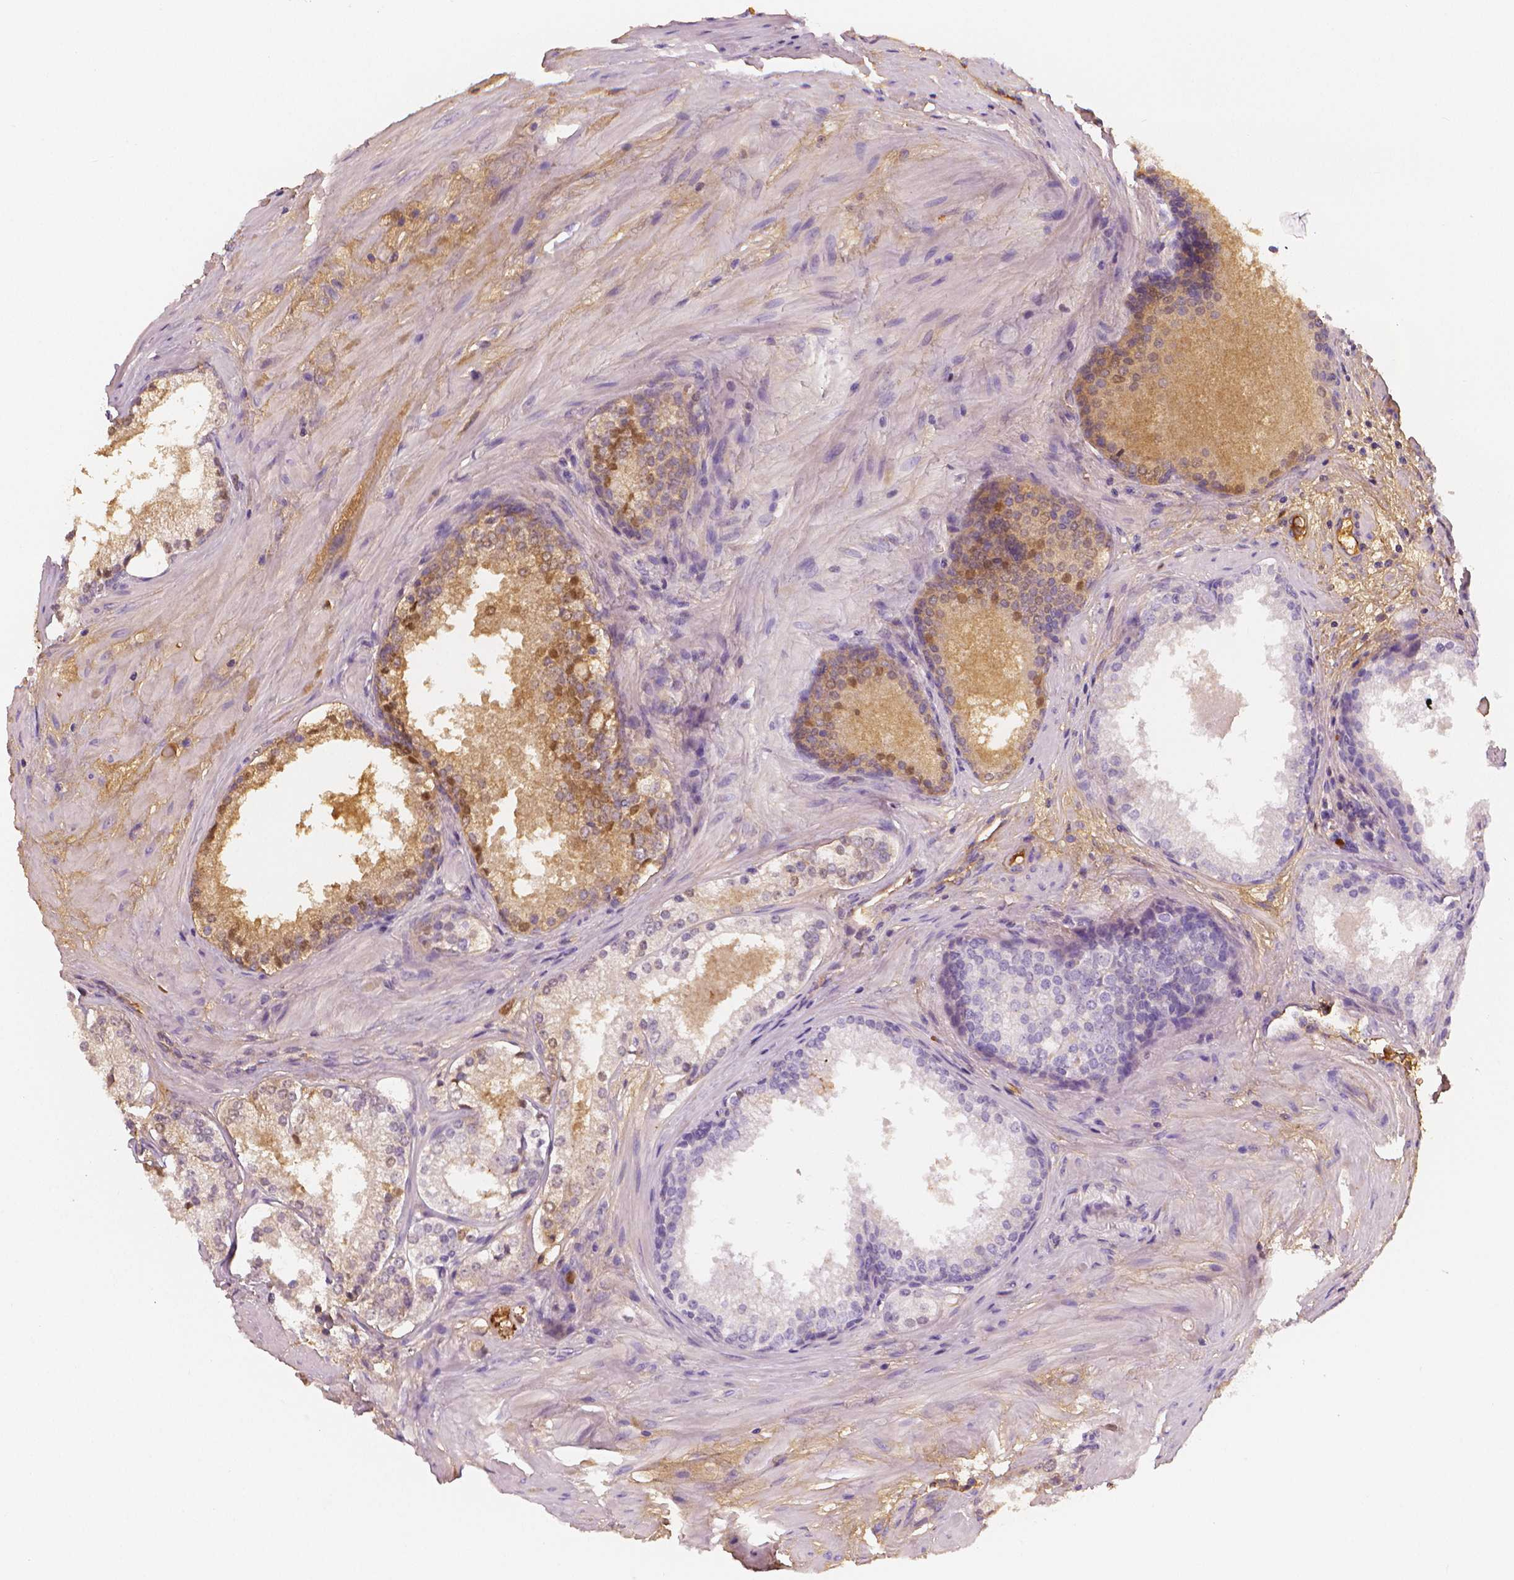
{"staining": {"intensity": "negative", "quantity": "none", "location": "none"}, "tissue": "prostate cancer", "cell_type": "Tumor cells", "image_type": "cancer", "snomed": [{"axis": "morphology", "description": "Adenocarcinoma, Low grade"}, {"axis": "topography", "description": "Prostate"}], "caption": "Tumor cells are negative for protein expression in human prostate cancer (low-grade adenocarcinoma).", "gene": "APOA4", "patient": {"sex": "male", "age": 56}}